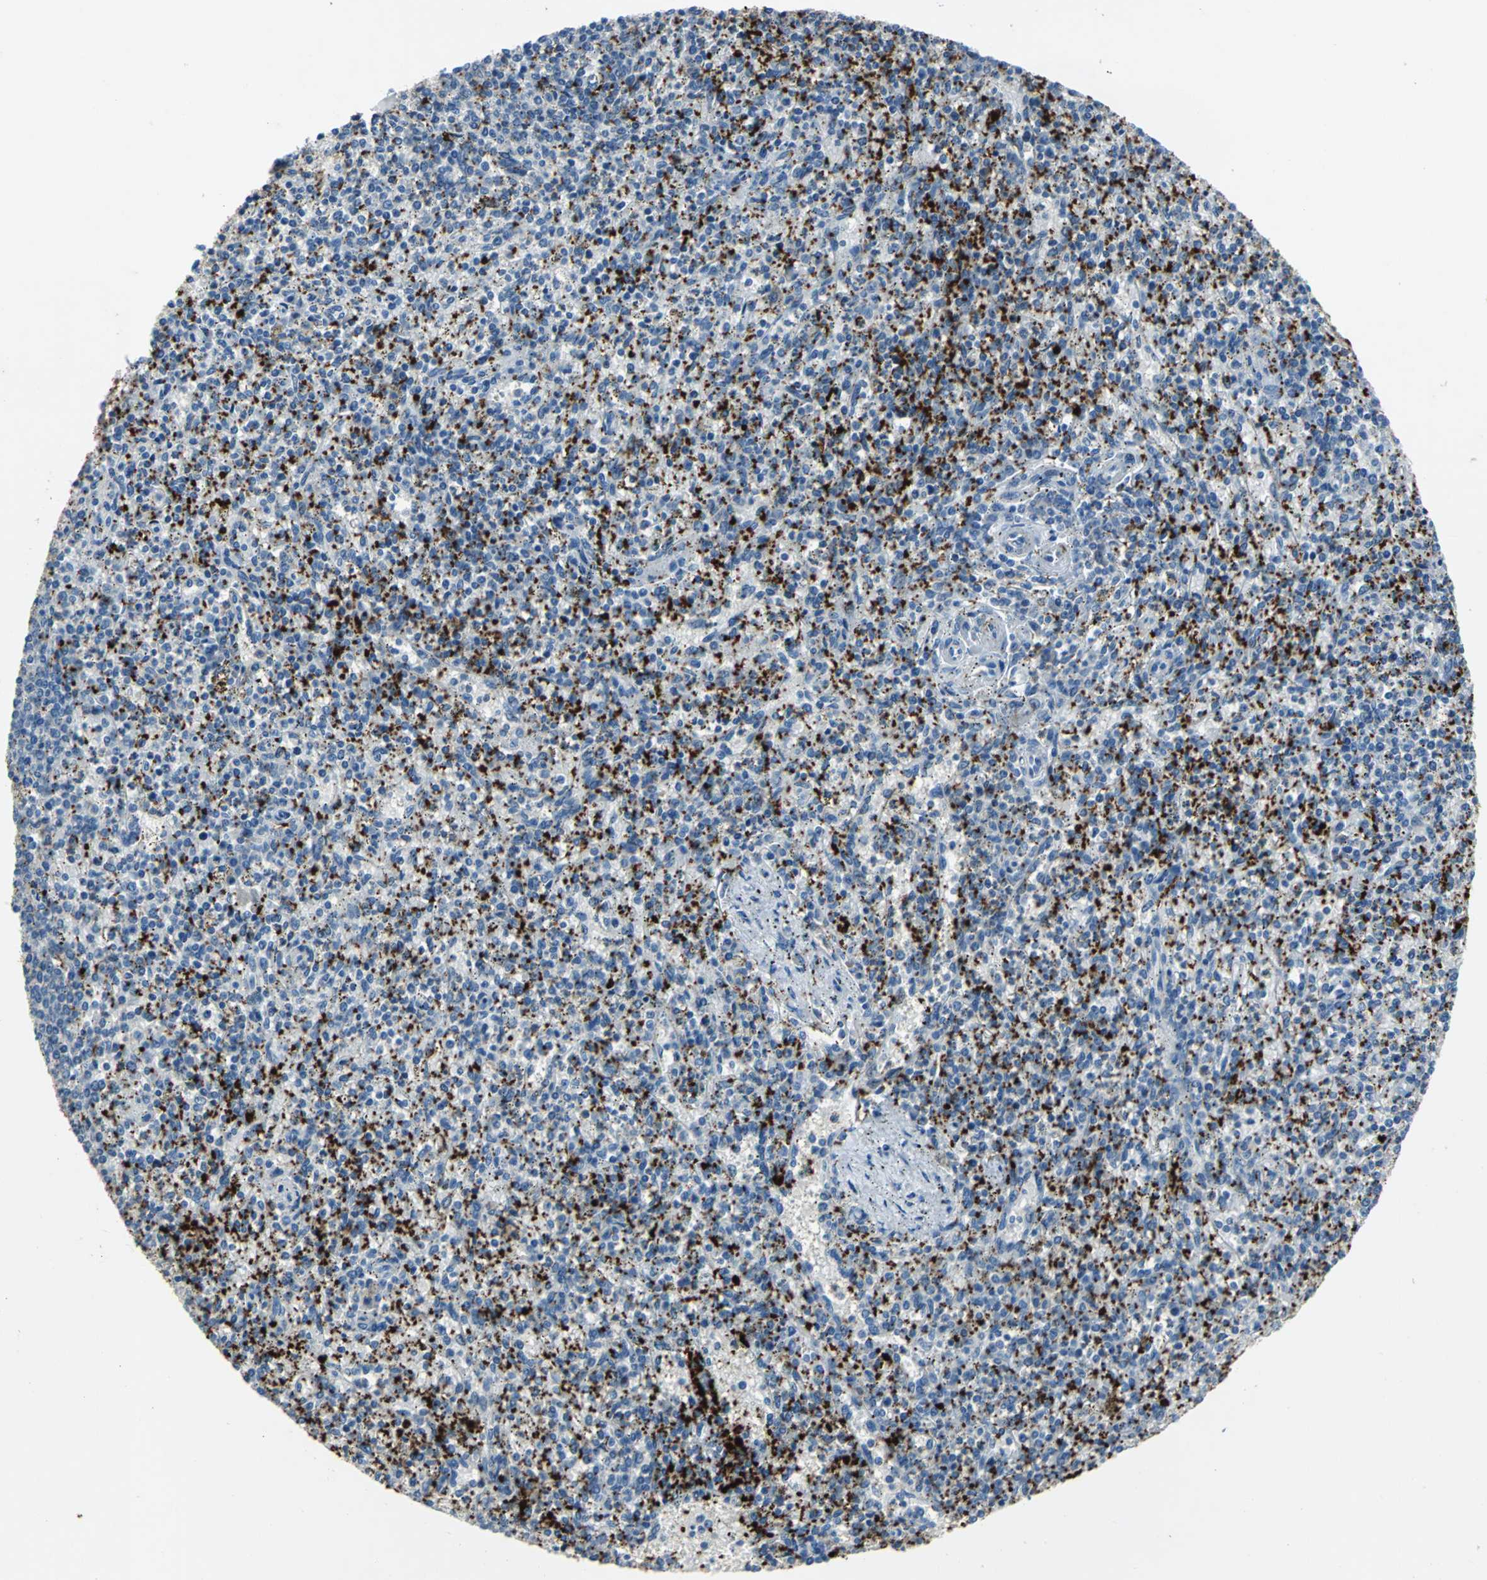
{"staining": {"intensity": "negative", "quantity": "none", "location": "none"}, "tissue": "spleen", "cell_type": "Cells in red pulp", "image_type": "normal", "snomed": [{"axis": "morphology", "description": "Normal tissue, NOS"}, {"axis": "topography", "description": "Spleen"}], "caption": "Cells in red pulp show no significant protein staining in benign spleen. (Immunohistochemistry (ihc), brightfield microscopy, high magnification).", "gene": "SELP", "patient": {"sex": "male", "age": 72}}